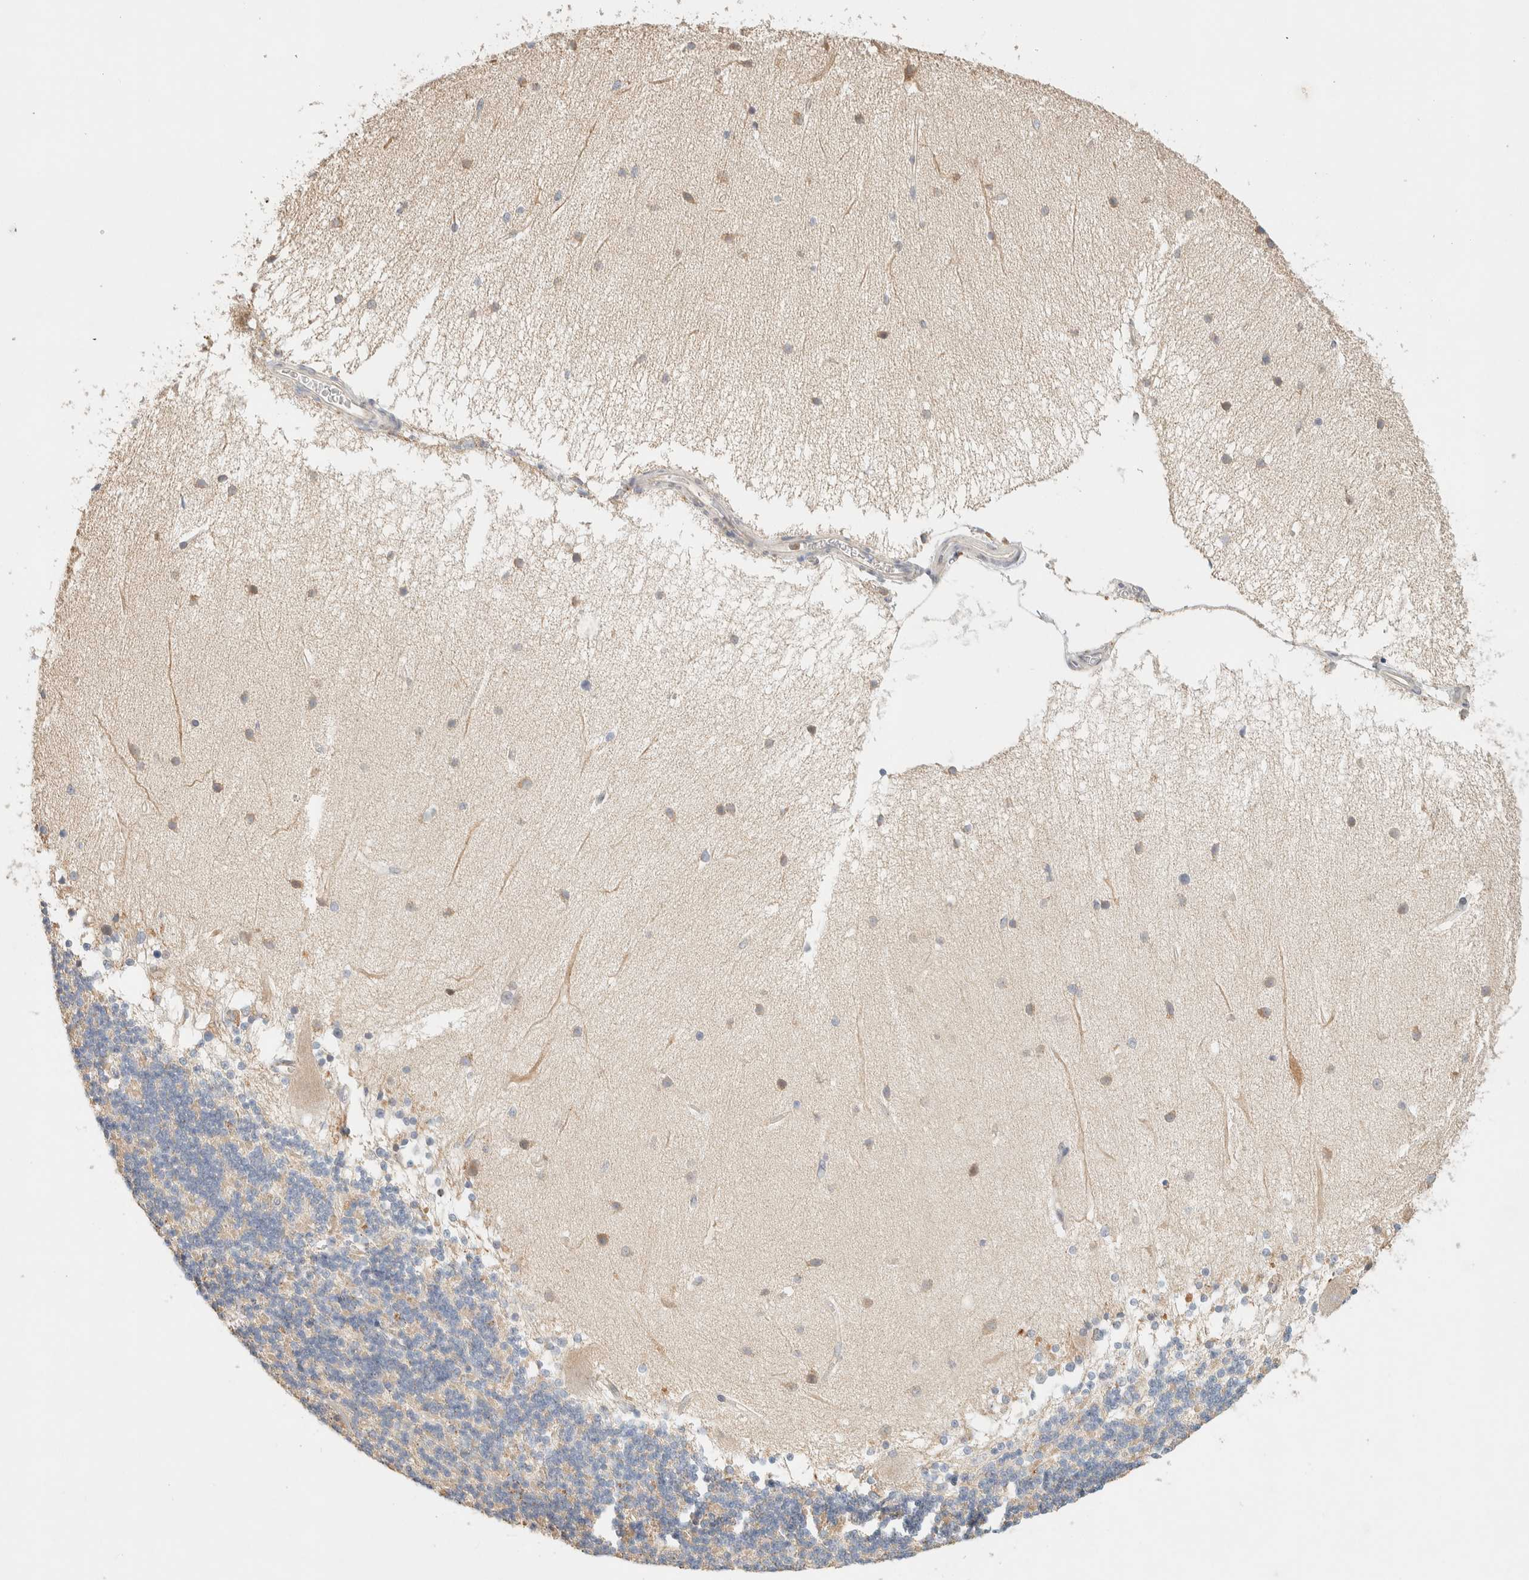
{"staining": {"intensity": "weak", "quantity": "25%-75%", "location": "cytoplasmic/membranous"}, "tissue": "cerebellum", "cell_type": "Cells in granular layer", "image_type": "normal", "snomed": [{"axis": "morphology", "description": "Normal tissue, NOS"}, {"axis": "topography", "description": "Cerebellum"}], "caption": "IHC histopathology image of normal cerebellum: cerebellum stained using immunohistochemistry (IHC) shows low levels of weak protein expression localized specifically in the cytoplasmic/membranous of cells in granular layer, appearing as a cytoplasmic/membranous brown color.", "gene": "TTC3", "patient": {"sex": "female", "age": 54}}